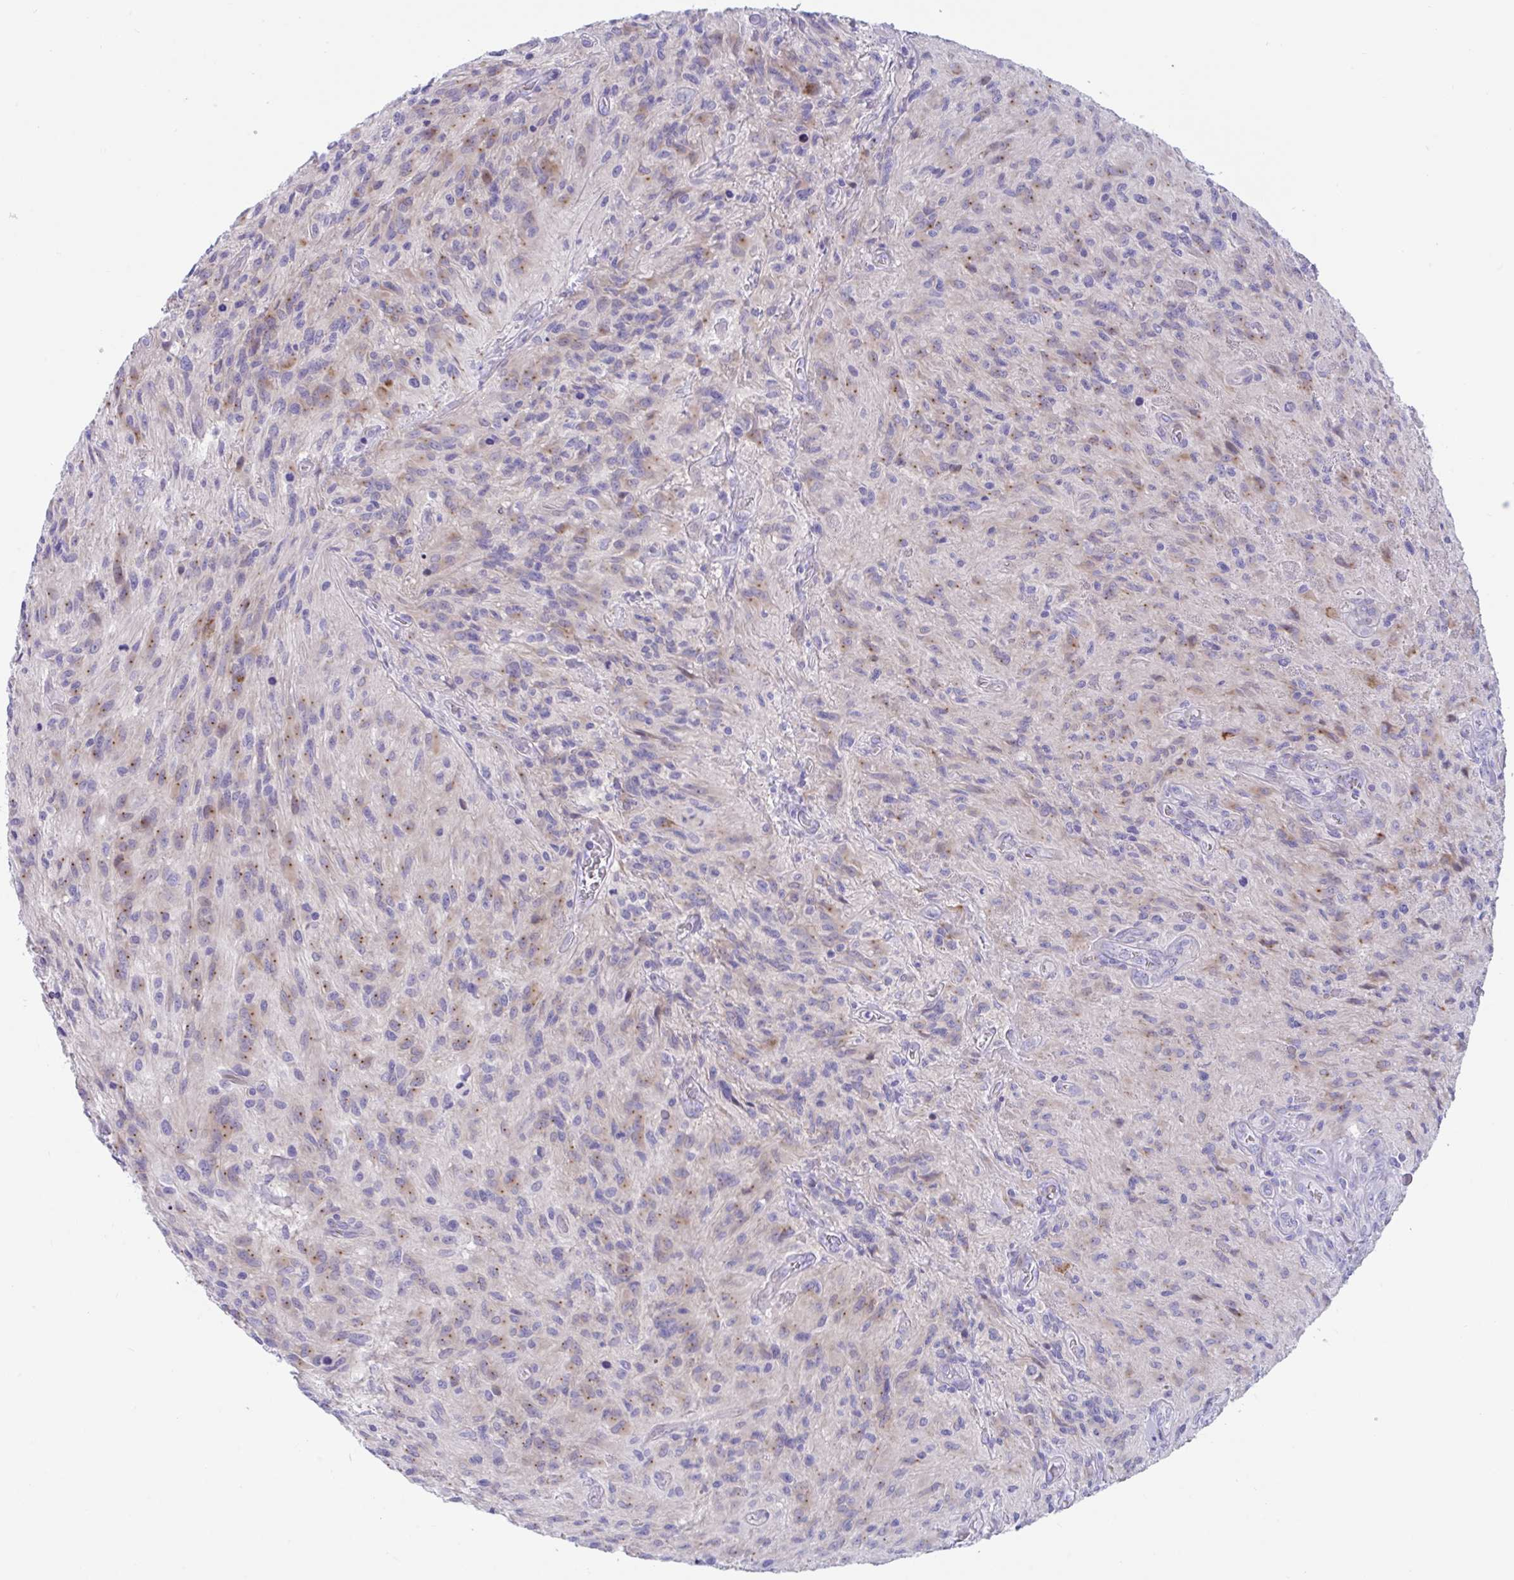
{"staining": {"intensity": "weak", "quantity": "25%-75%", "location": "cytoplasmic/membranous"}, "tissue": "glioma", "cell_type": "Tumor cells", "image_type": "cancer", "snomed": [{"axis": "morphology", "description": "Glioma, malignant, High grade"}, {"axis": "topography", "description": "Brain"}], "caption": "Immunohistochemical staining of glioma shows weak cytoplasmic/membranous protein positivity in approximately 25%-75% of tumor cells.", "gene": "TTC30B", "patient": {"sex": "male", "age": 47}}